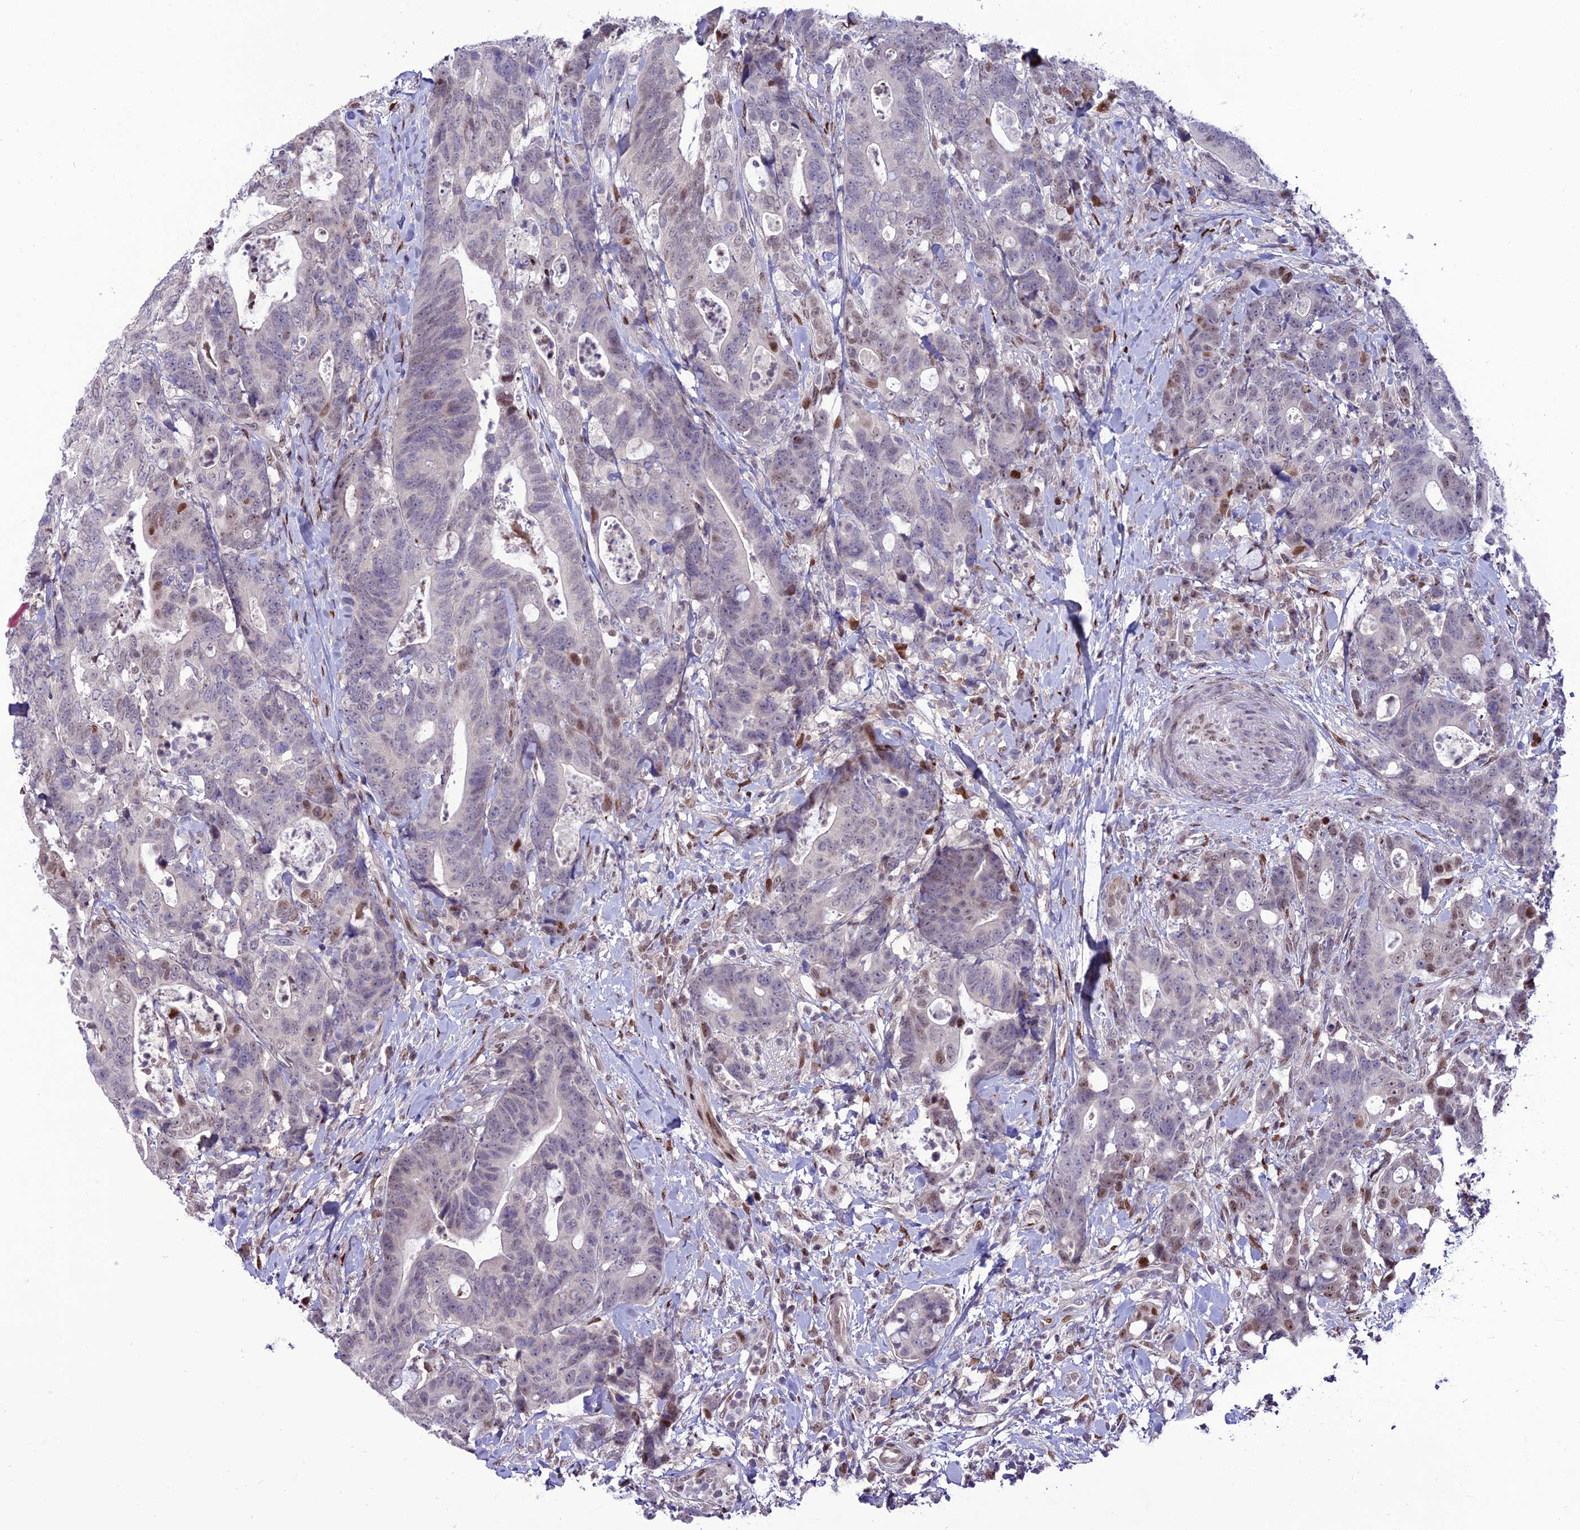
{"staining": {"intensity": "negative", "quantity": "none", "location": "none"}, "tissue": "colorectal cancer", "cell_type": "Tumor cells", "image_type": "cancer", "snomed": [{"axis": "morphology", "description": "Adenocarcinoma, NOS"}, {"axis": "topography", "description": "Colon"}], "caption": "Immunohistochemical staining of human adenocarcinoma (colorectal) exhibits no significant staining in tumor cells. (DAB immunohistochemistry visualized using brightfield microscopy, high magnification).", "gene": "ZNF707", "patient": {"sex": "female", "age": 82}}